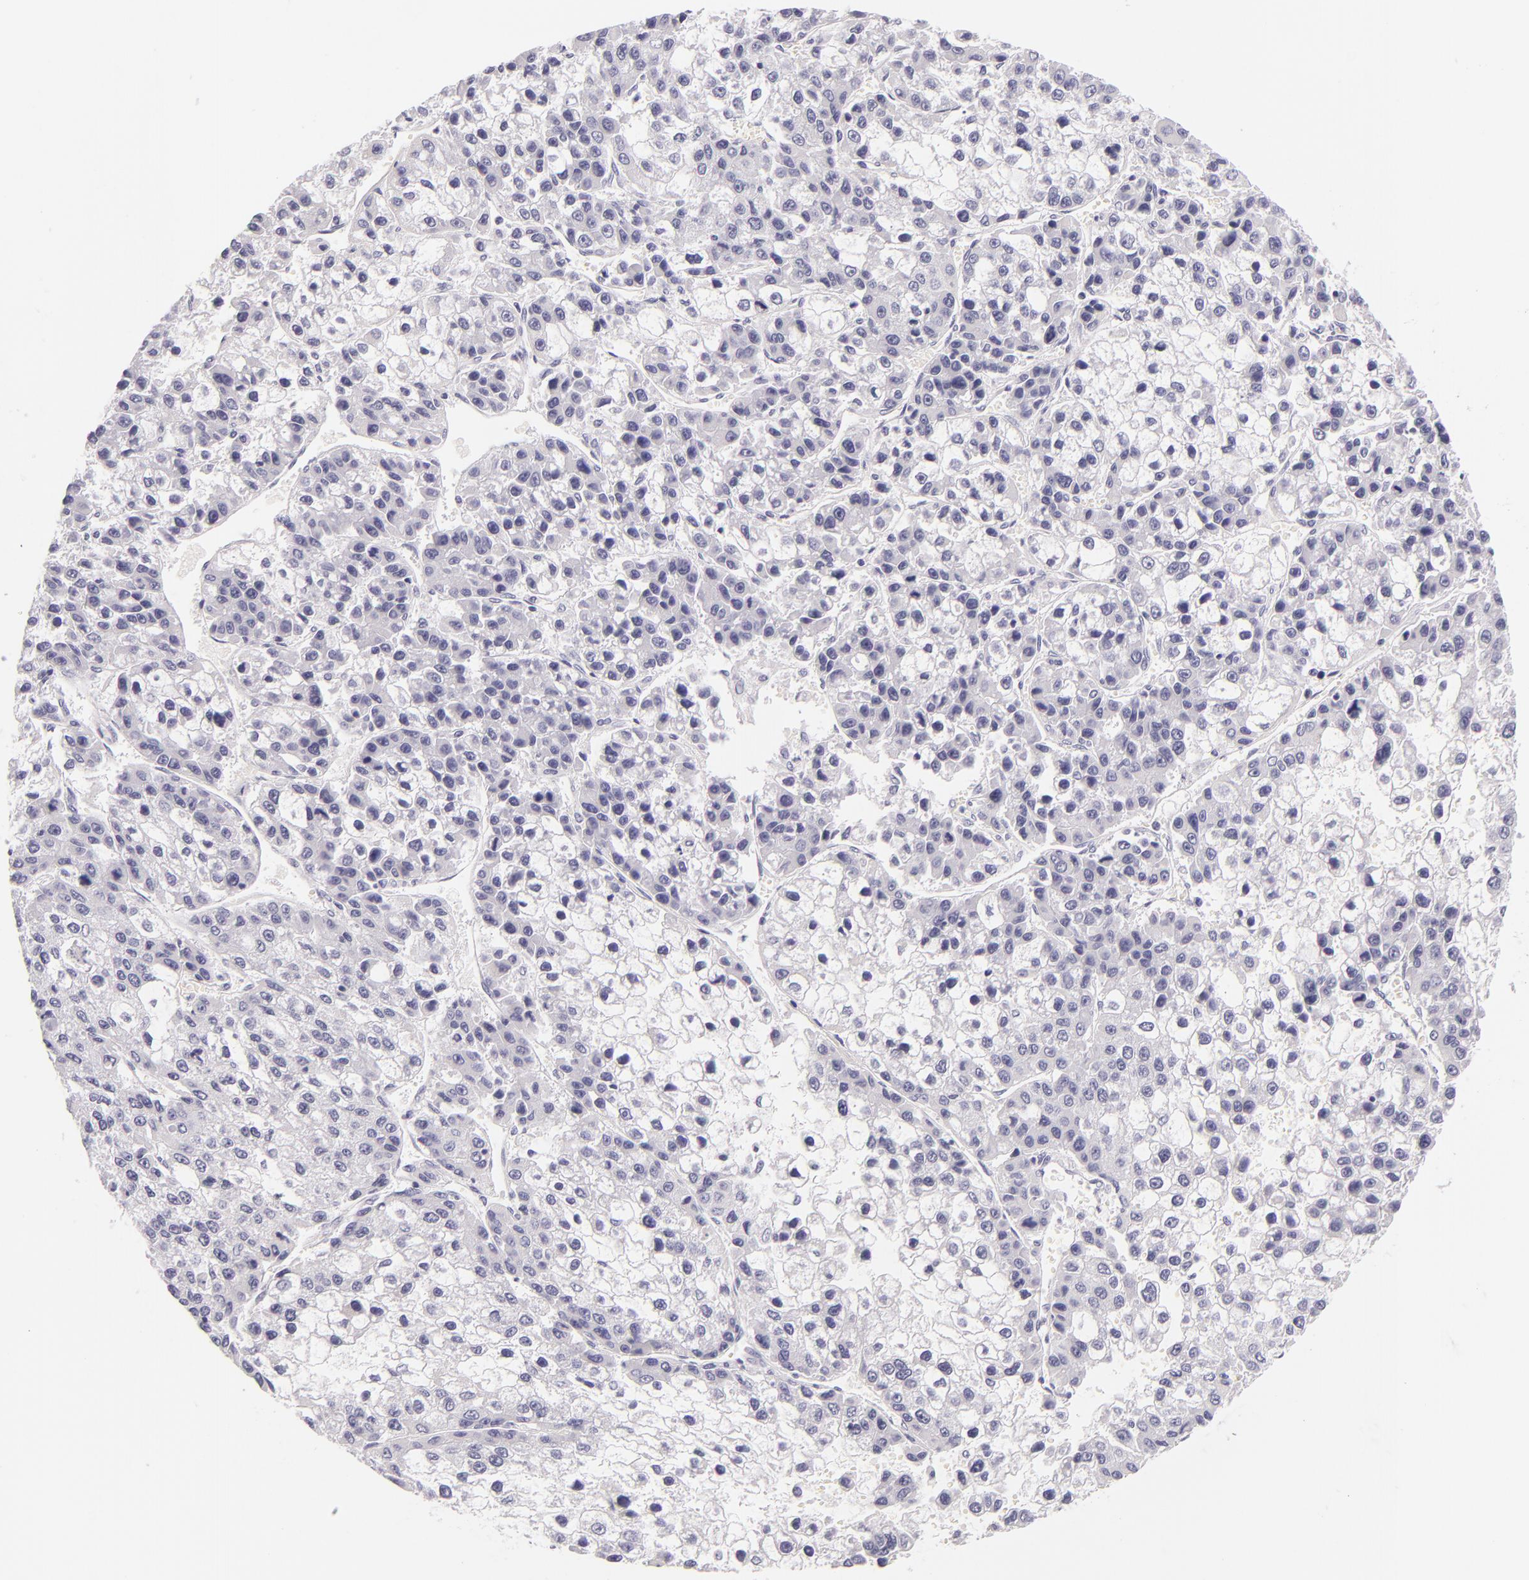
{"staining": {"intensity": "negative", "quantity": "none", "location": "none"}, "tissue": "liver cancer", "cell_type": "Tumor cells", "image_type": "cancer", "snomed": [{"axis": "morphology", "description": "Carcinoma, Hepatocellular, NOS"}, {"axis": "topography", "description": "Liver"}], "caption": "Immunohistochemistry (IHC) micrograph of liver cancer stained for a protein (brown), which reveals no staining in tumor cells.", "gene": "INA", "patient": {"sex": "female", "age": 66}}